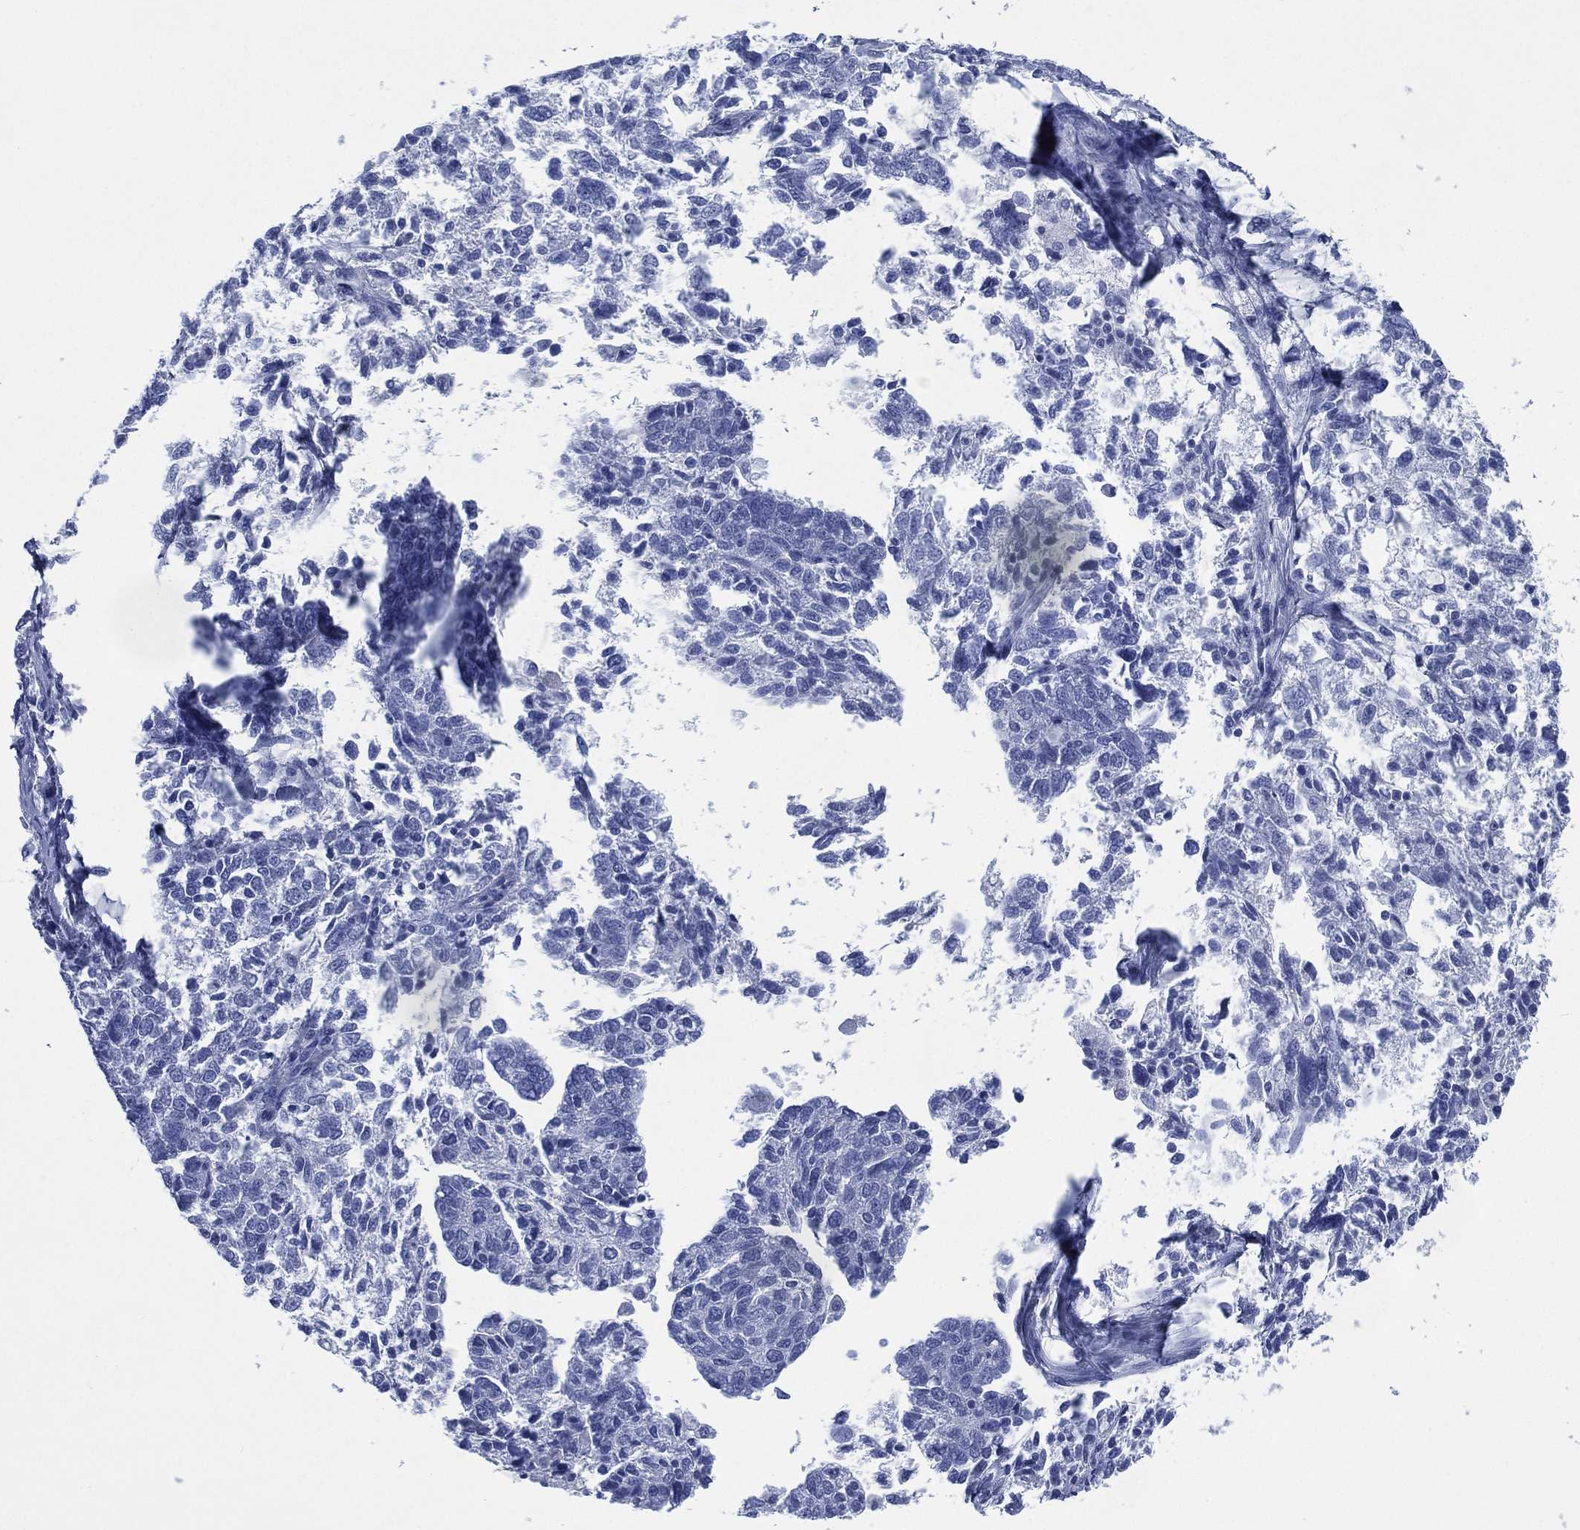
{"staining": {"intensity": "negative", "quantity": "none", "location": "none"}, "tissue": "ovarian cancer", "cell_type": "Tumor cells", "image_type": "cancer", "snomed": [{"axis": "morphology", "description": "Cystadenocarcinoma, serous, NOS"}, {"axis": "topography", "description": "Ovary"}], "caption": "This is an immunohistochemistry histopathology image of human ovarian serous cystadenocarcinoma. There is no expression in tumor cells.", "gene": "SIGLECL1", "patient": {"sex": "female", "age": 71}}